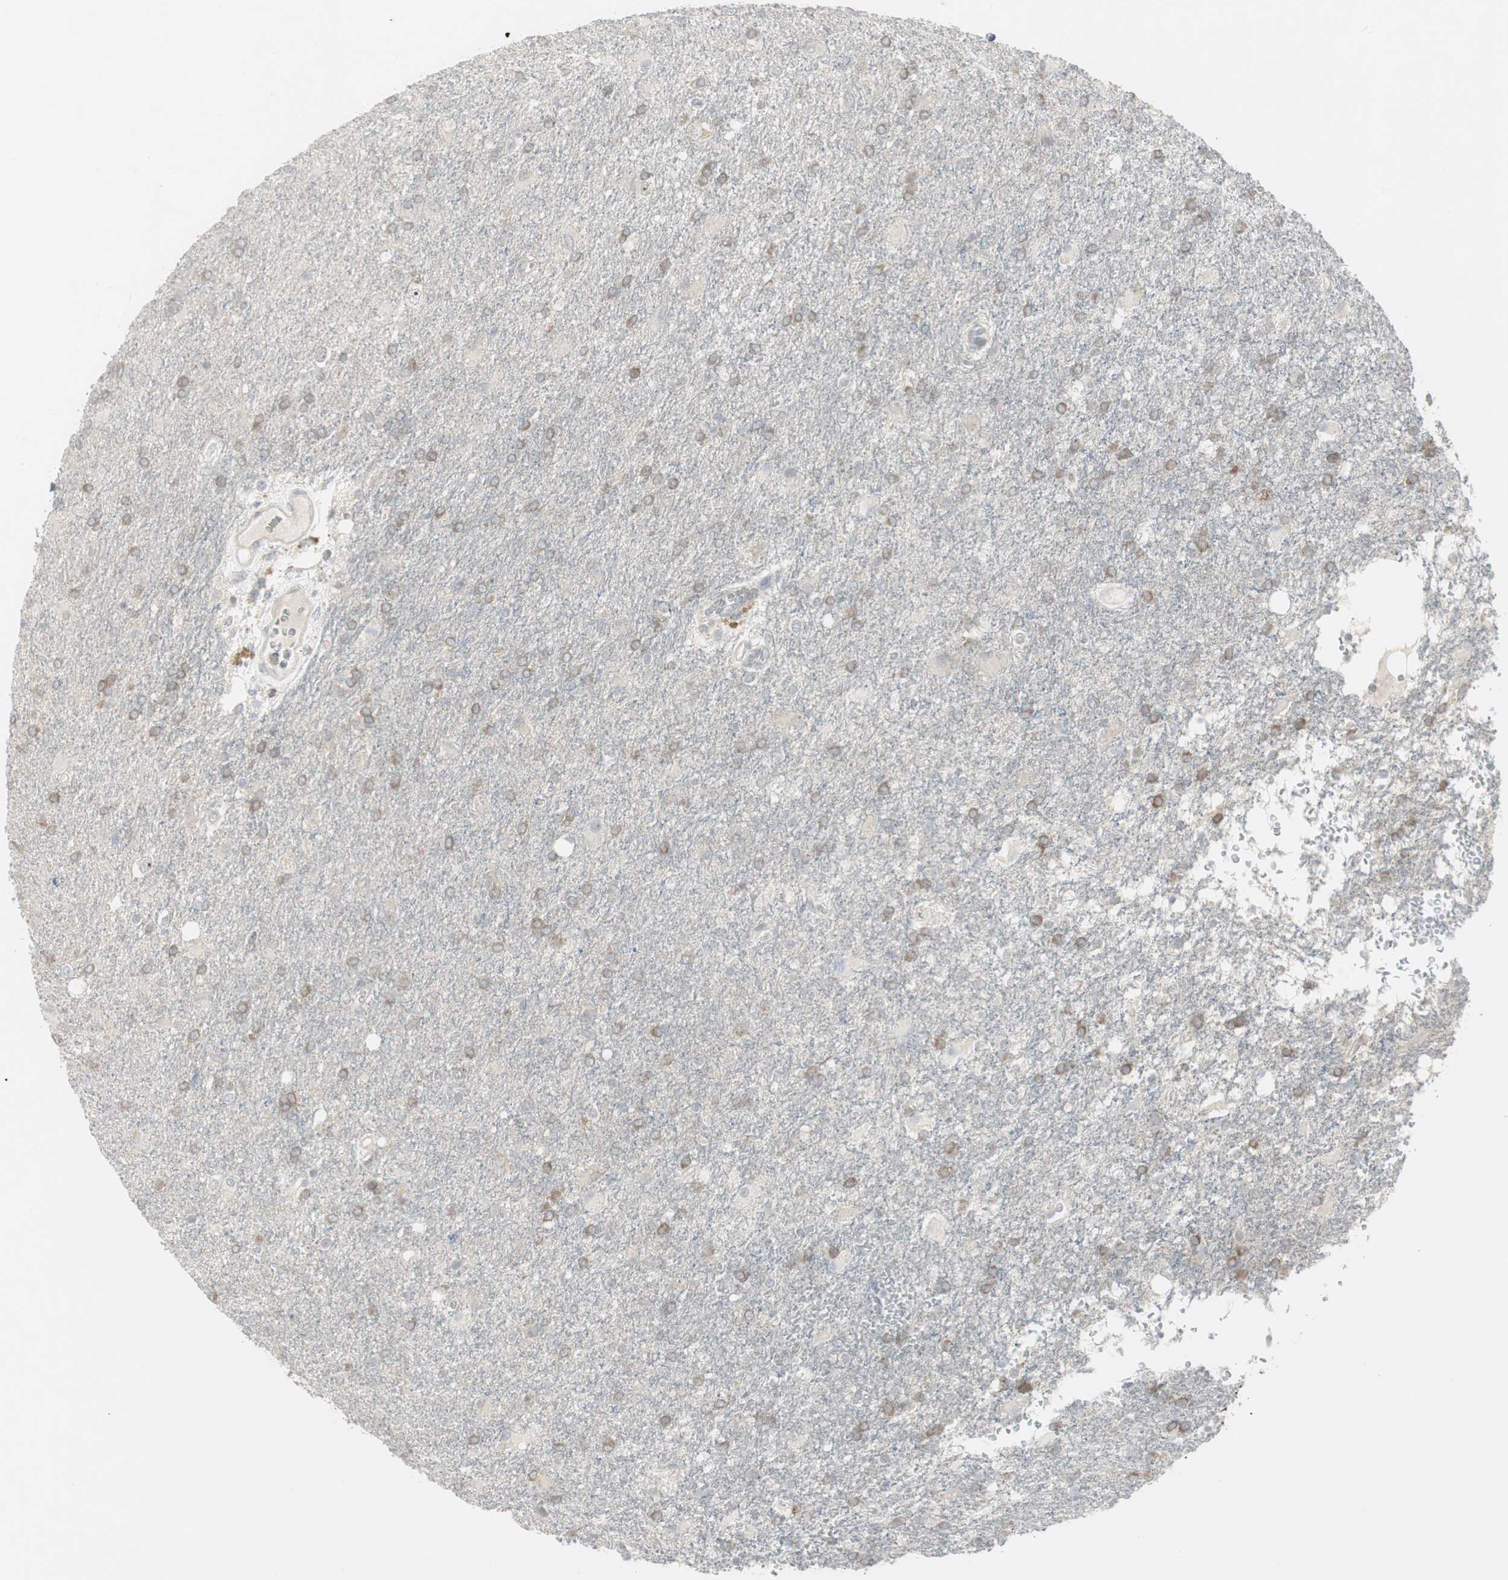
{"staining": {"intensity": "weak", "quantity": "25%-75%", "location": "cytoplasmic/membranous"}, "tissue": "glioma", "cell_type": "Tumor cells", "image_type": "cancer", "snomed": [{"axis": "morphology", "description": "Glioma, malignant, High grade"}, {"axis": "topography", "description": "Brain"}], "caption": "Protein staining of glioma tissue demonstrates weak cytoplasmic/membranous staining in about 25%-75% of tumor cells.", "gene": "MAP4K4", "patient": {"sex": "male", "age": 71}}